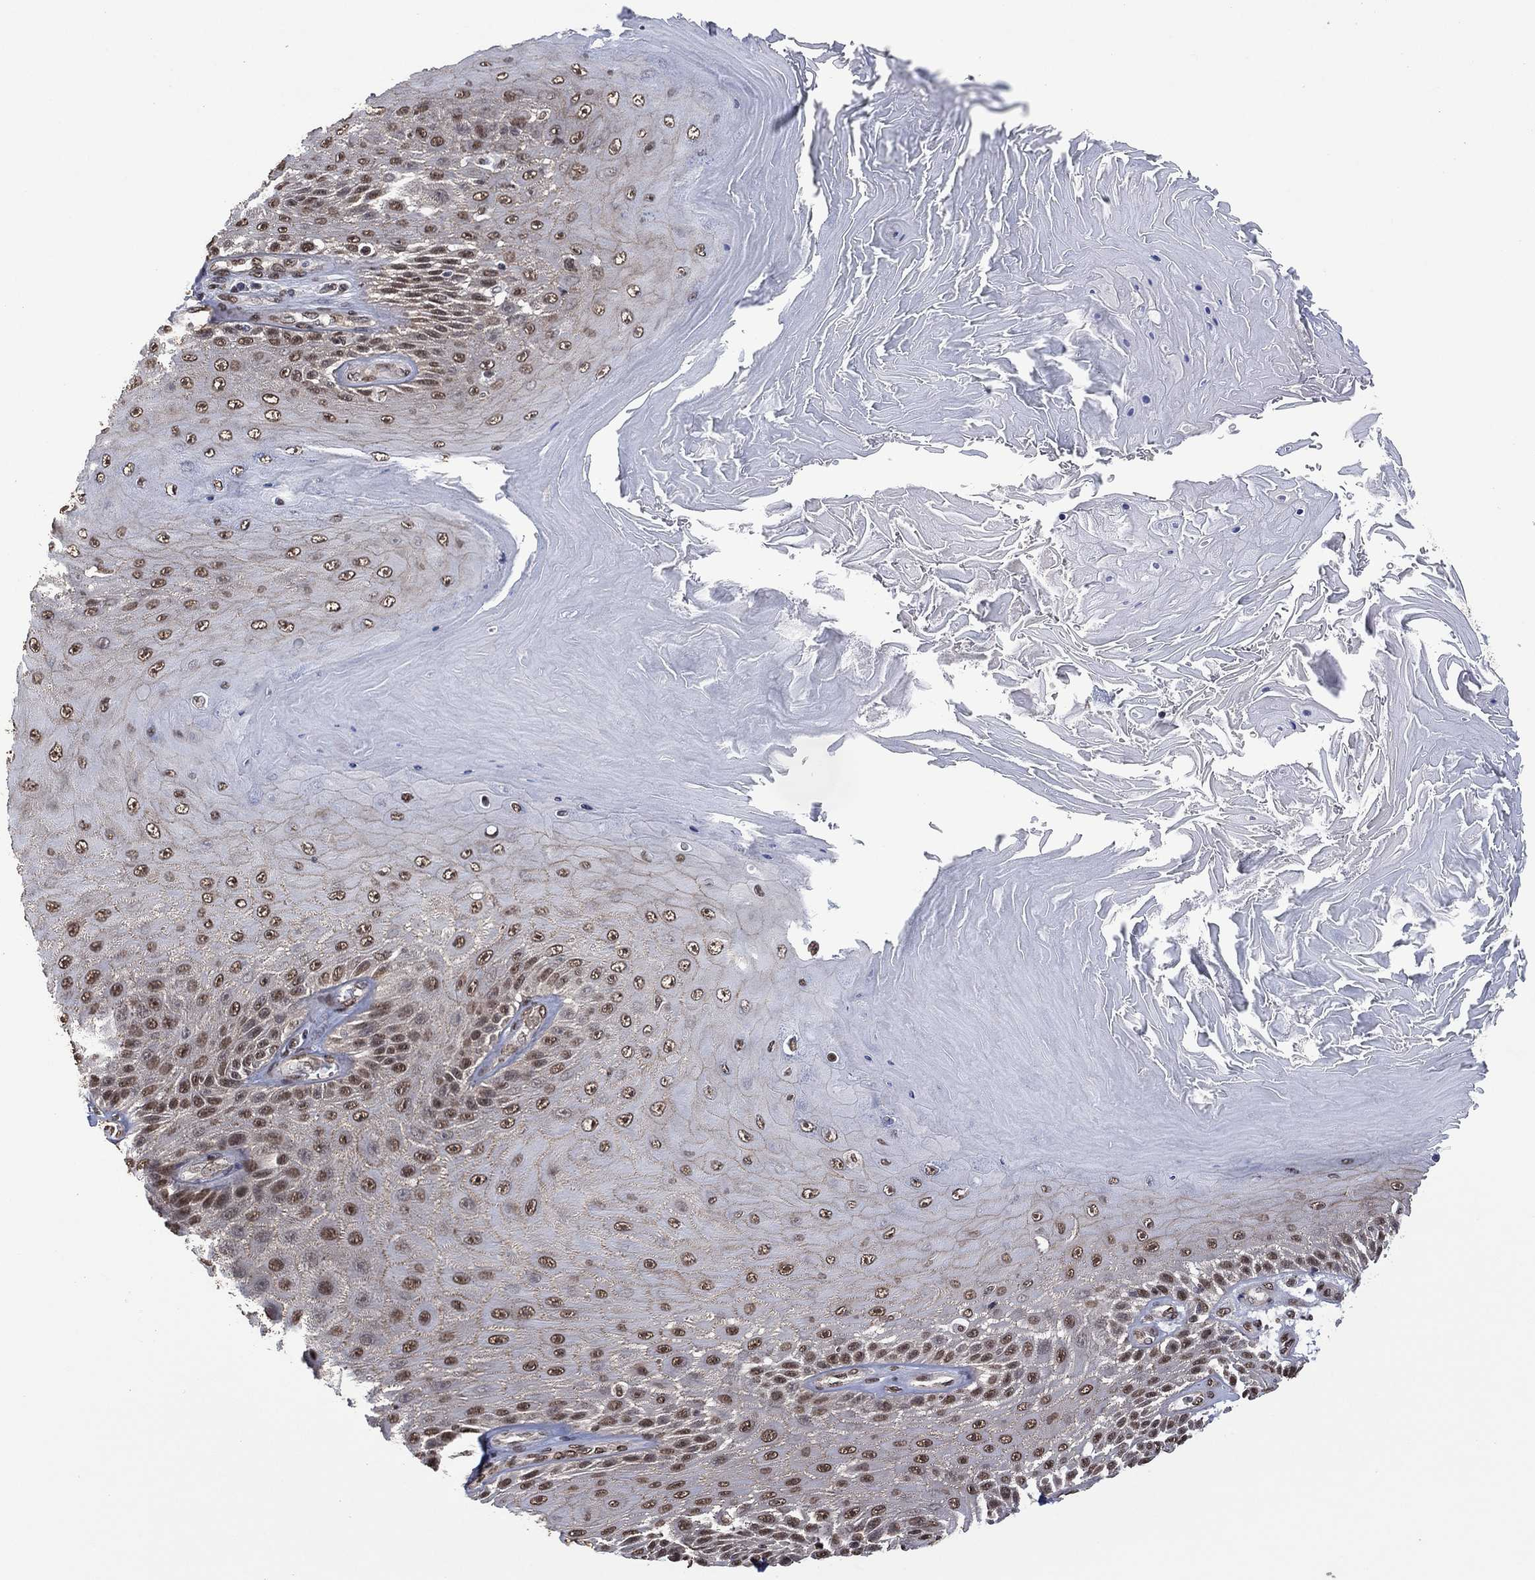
{"staining": {"intensity": "moderate", "quantity": "<25%", "location": "nuclear"}, "tissue": "skin cancer", "cell_type": "Tumor cells", "image_type": "cancer", "snomed": [{"axis": "morphology", "description": "Squamous cell carcinoma, NOS"}, {"axis": "topography", "description": "Skin"}], "caption": "Skin squamous cell carcinoma was stained to show a protein in brown. There is low levels of moderate nuclear expression in about <25% of tumor cells.", "gene": "EHMT1", "patient": {"sex": "male", "age": 62}}